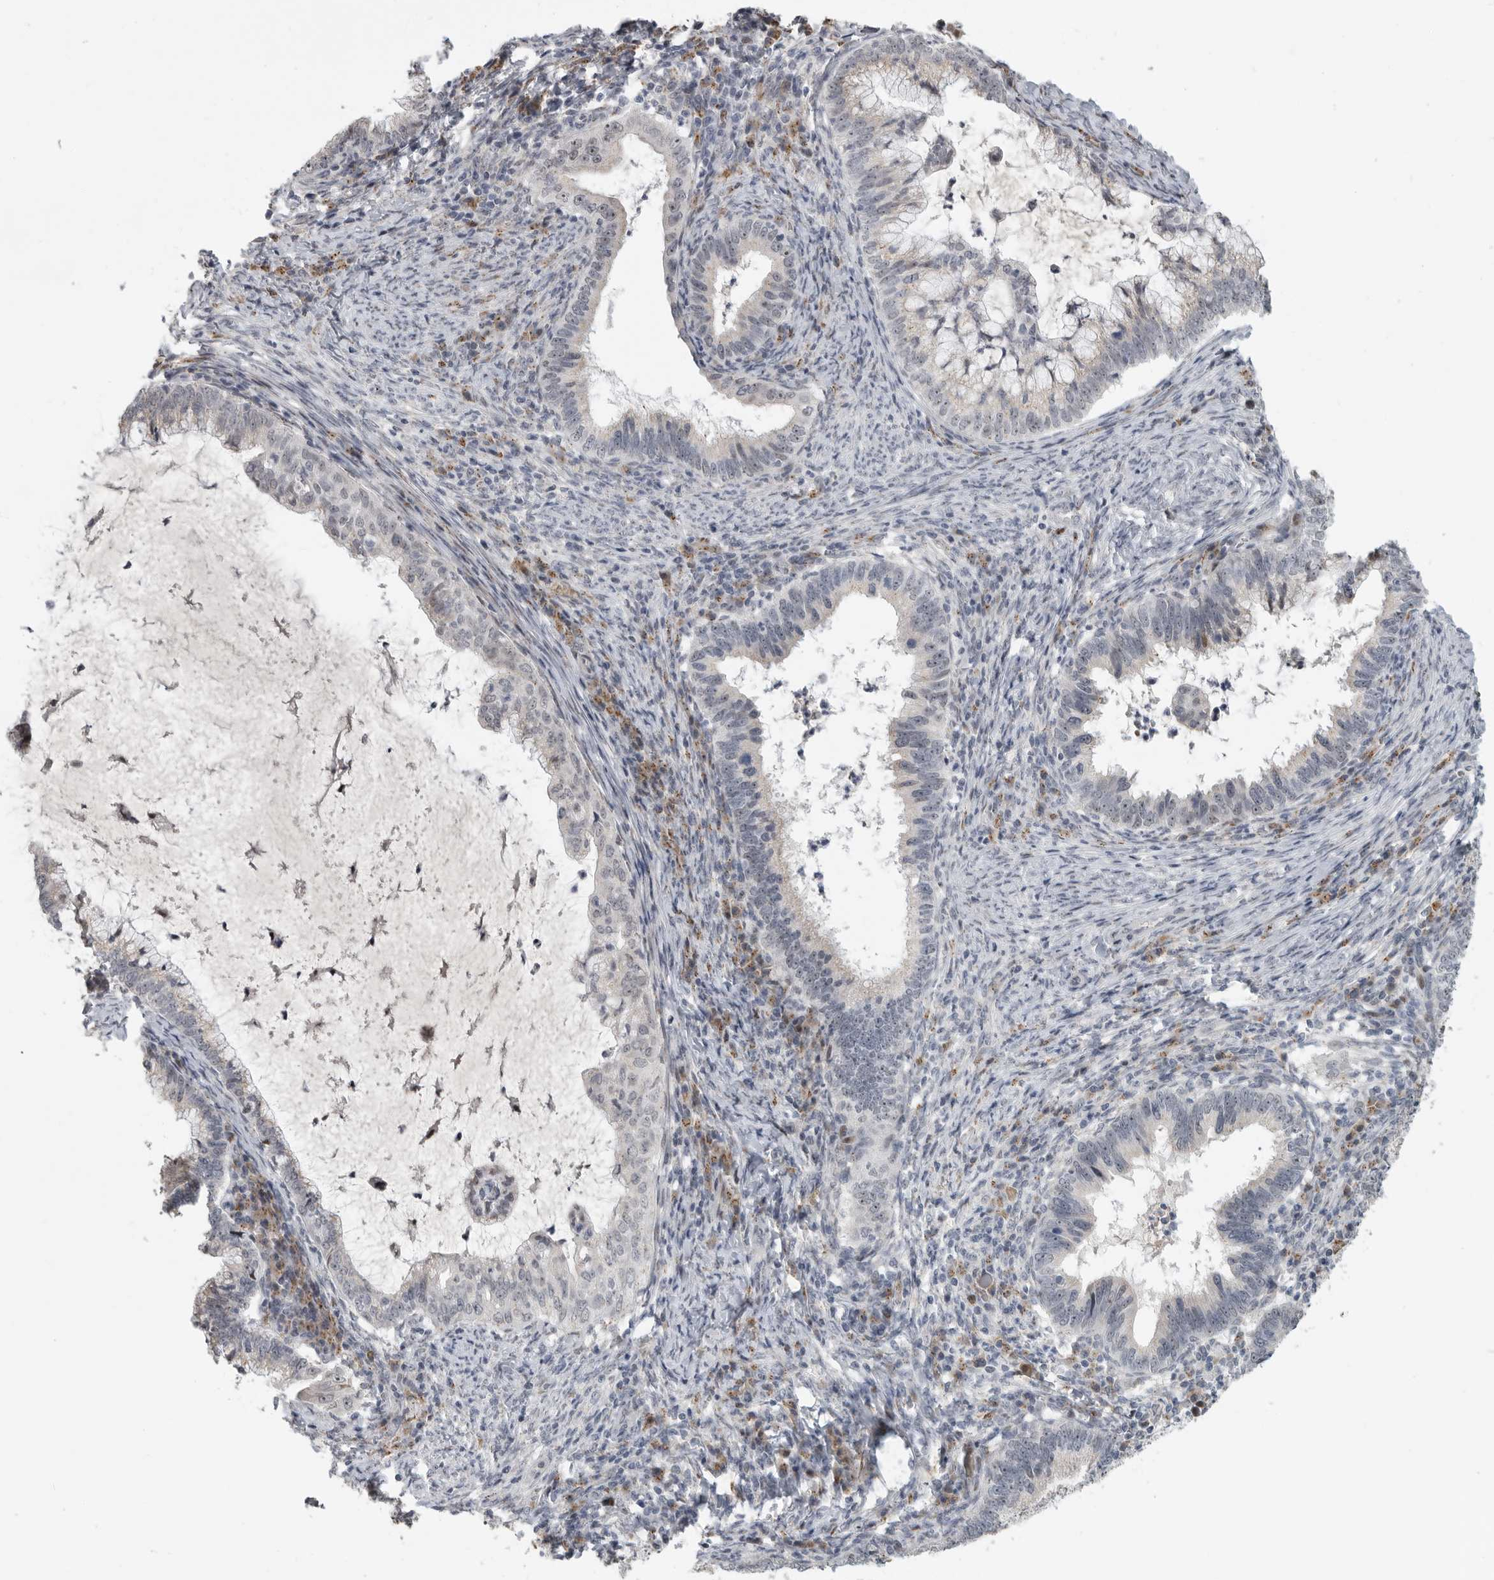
{"staining": {"intensity": "weak", "quantity": "<25%", "location": "cytoplasmic/membranous,nuclear"}, "tissue": "cervical cancer", "cell_type": "Tumor cells", "image_type": "cancer", "snomed": [{"axis": "morphology", "description": "Adenocarcinoma, NOS"}, {"axis": "topography", "description": "Cervix"}], "caption": "Immunohistochemical staining of human adenocarcinoma (cervical) shows no significant positivity in tumor cells.", "gene": "PCMTD1", "patient": {"sex": "female", "age": 36}}